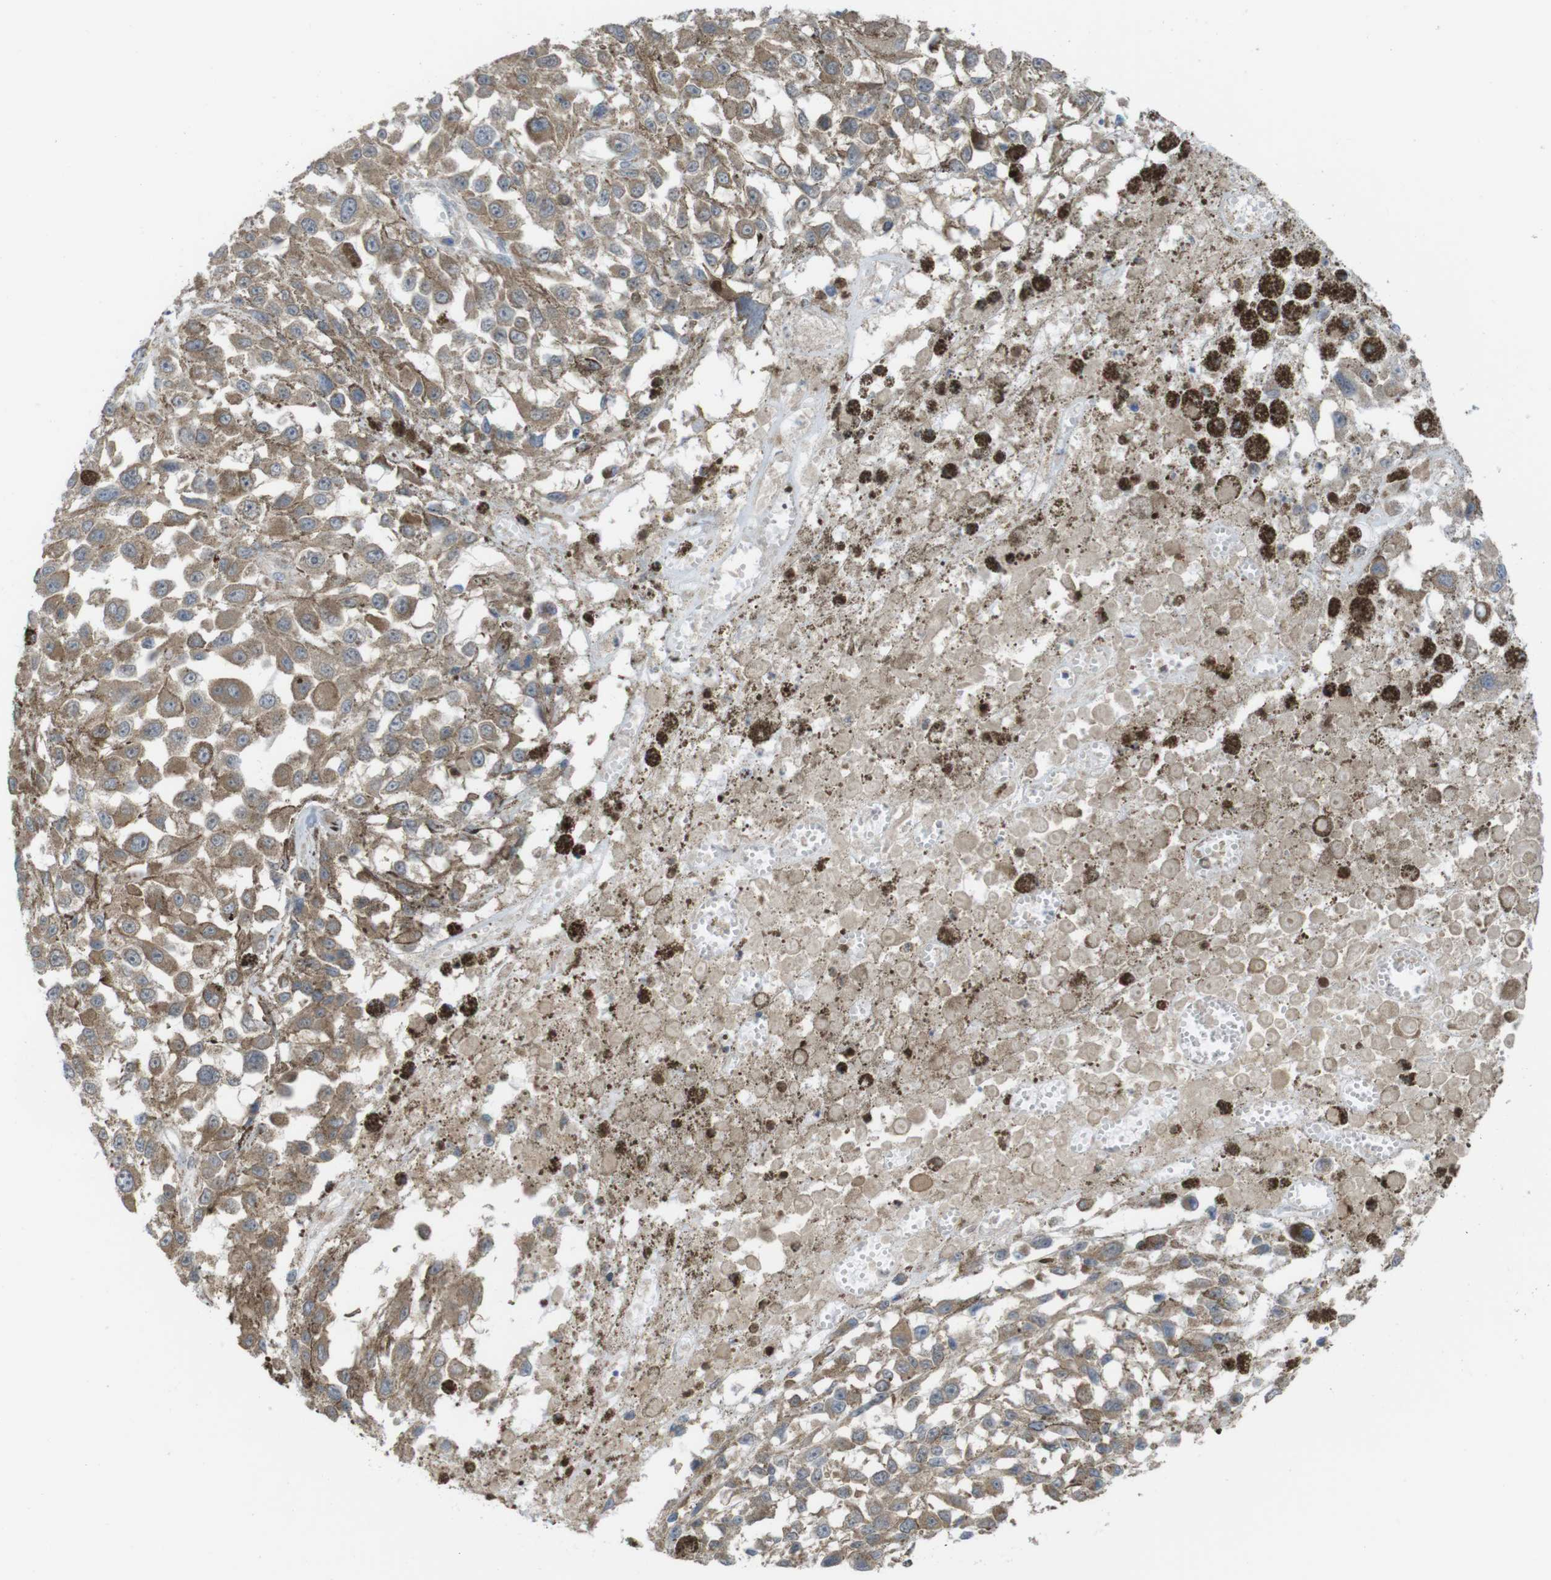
{"staining": {"intensity": "moderate", "quantity": ">75%", "location": "cytoplasmic/membranous"}, "tissue": "melanoma", "cell_type": "Tumor cells", "image_type": "cancer", "snomed": [{"axis": "morphology", "description": "Malignant melanoma, Metastatic site"}, {"axis": "topography", "description": "Lymph node"}], "caption": "Melanoma tissue displays moderate cytoplasmic/membranous positivity in about >75% of tumor cells The protein is stained brown, and the nuclei are stained in blue (DAB IHC with brightfield microscopy, high magnification).", "gene": "PRKCD", "patient": {"sex": "male", "age": 59}}